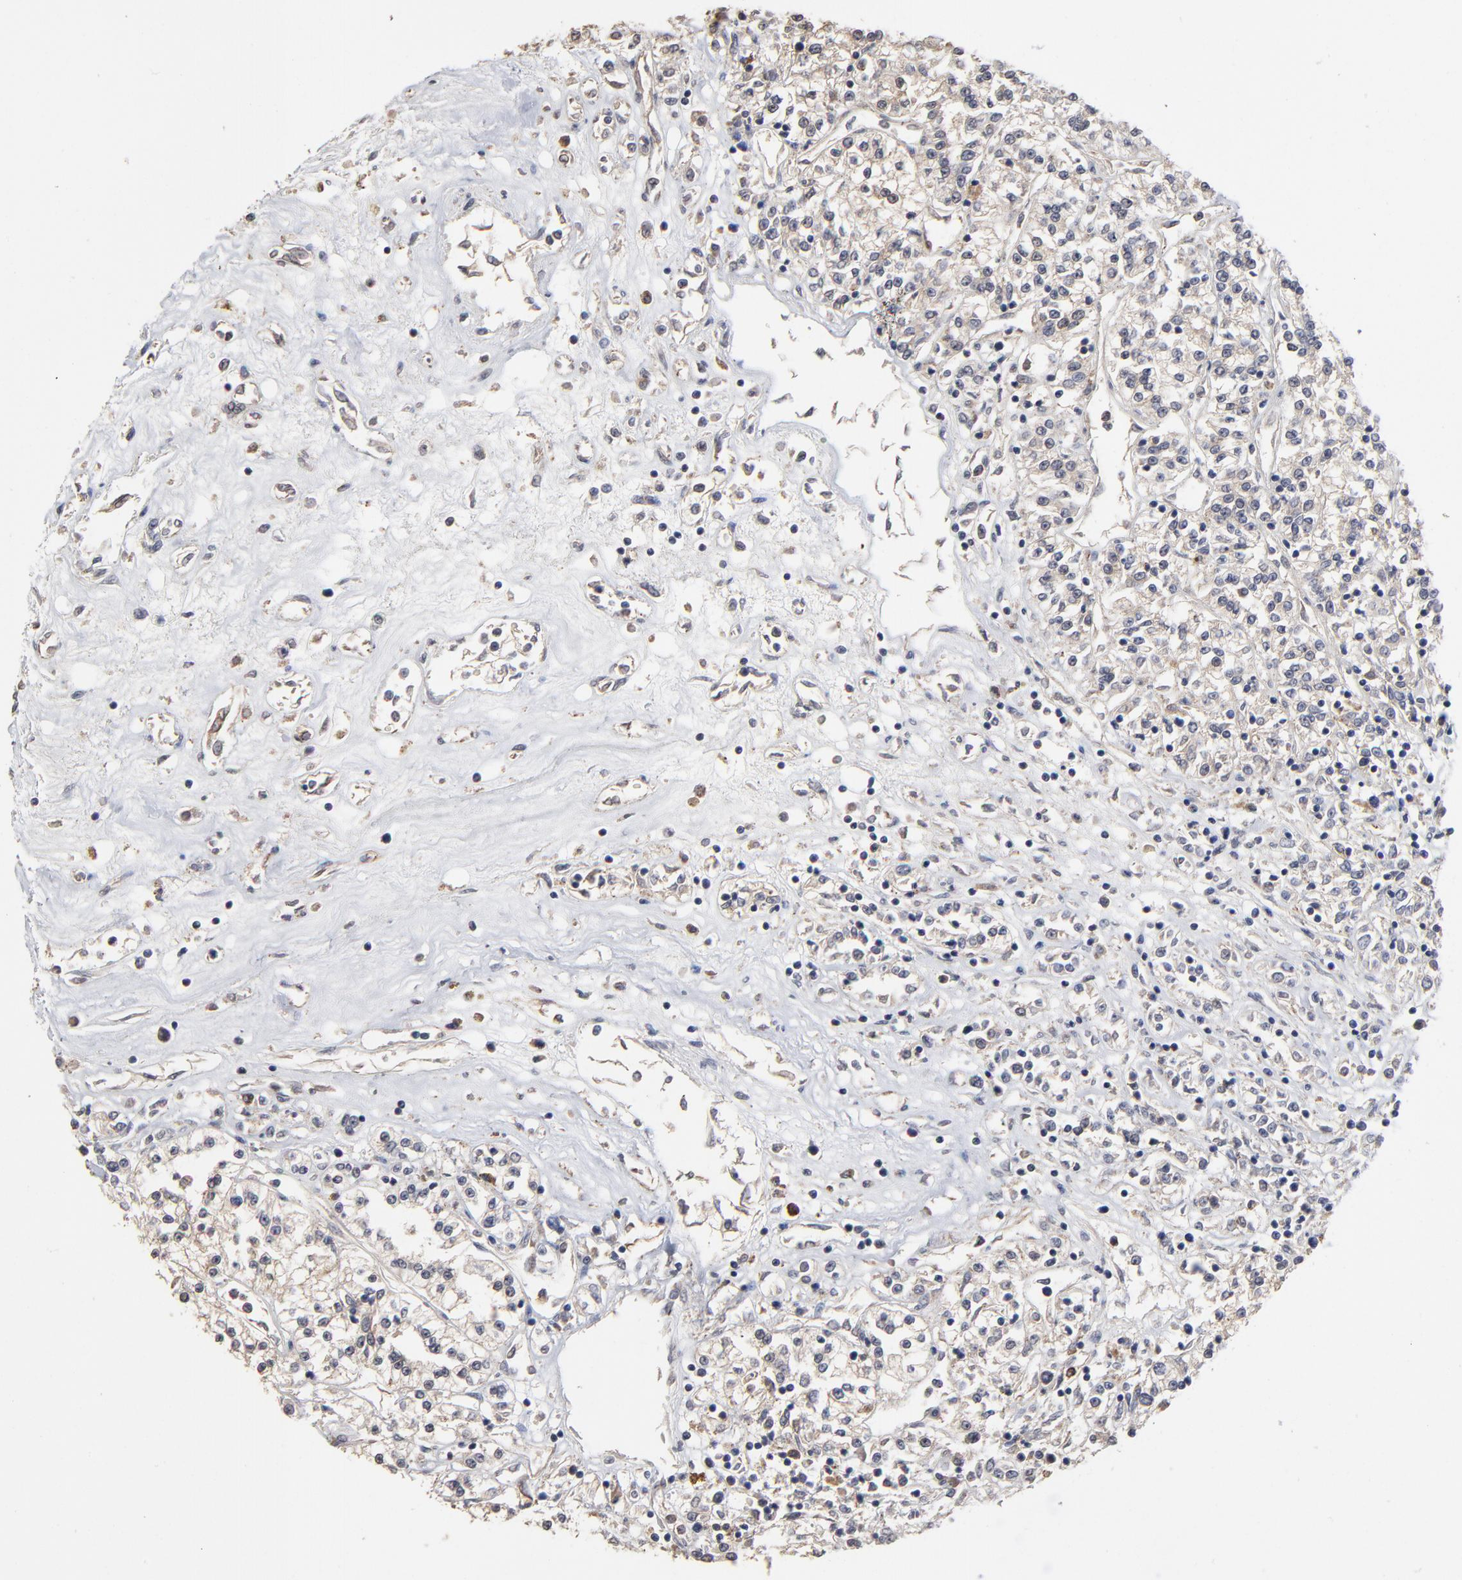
{"staining": {"intensity": "weak", "quantity": "<25%", "location": "cytoplasmic/membranous"}, "tissue": "renal cancer", "cell_type": "Tumor cells", "image_type": "cancer", "snomed": [{"axis": "morphology", "description": "Adenocarcinoma, NOS"}, {"axis": "topography", "description": "Kidney"}], "caption": "An image of renal cancer stained for a protein shows no brown staining in tumor cells.", "gene": "ASB8", "patient": {"sex": "female", "age": 76}}